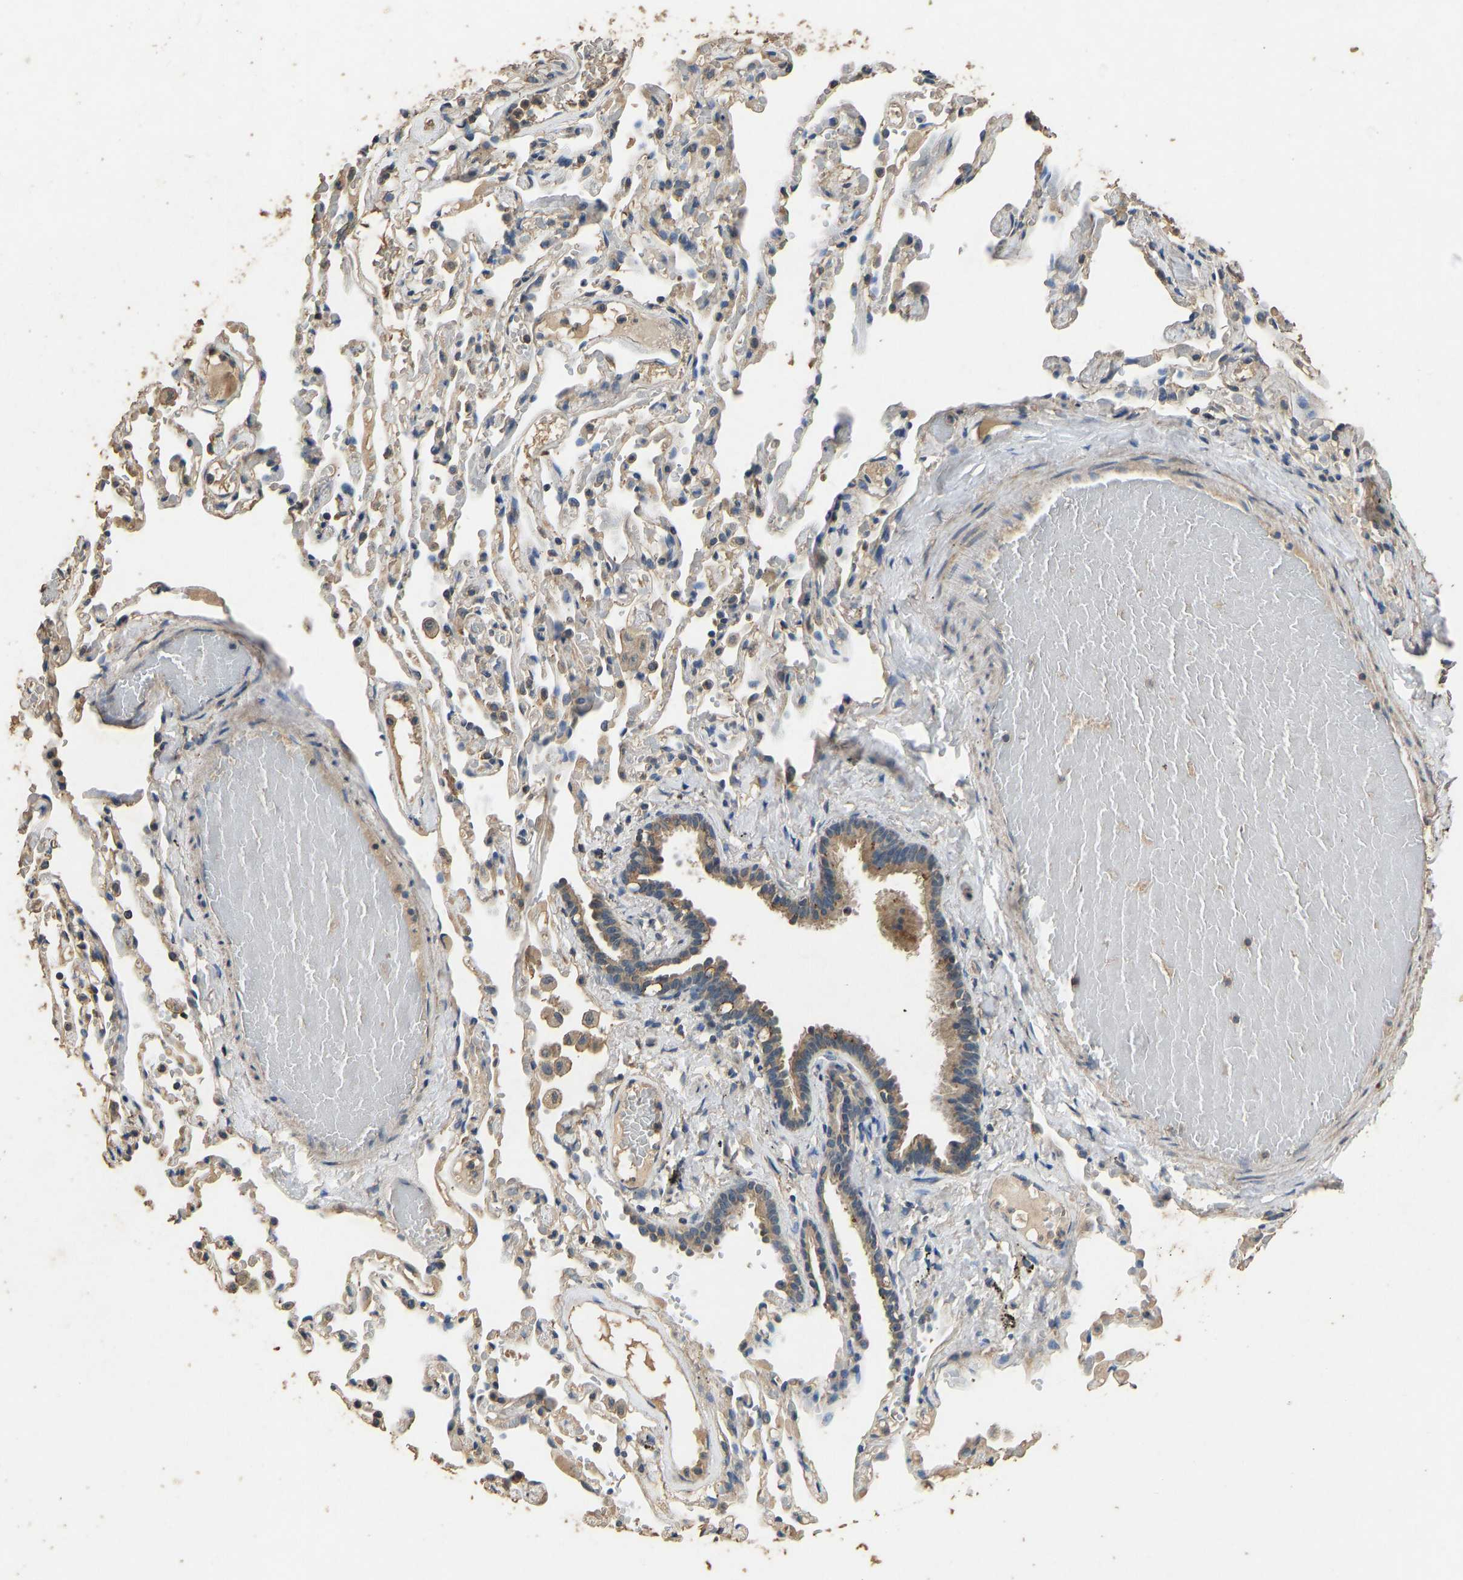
{"staining": {"intensity": "moderate", "quantity": ">75%", "location": "cytoplasmic/membranous"}, "tissue": "bronchus", "cell_type": "Respiratory epithelial cells", "image_type": "normal", "snomed": [{"axis": "morphology", "description": "Normal tissue, NOS"}, {"axis": "morphology", "description": "Inflammation, NOS"}, {"axis": "topography", "description": "Cartilage tissue"}, {"axis": "topography", "description": "Lung"}], "caption": "Immunohistochemical staining of benign human bronchus shows medium levels of moderate cytoplasmic/membranous expression in about >75% of respiratory epithelial cells.", "gene": "CIDEC", "patient": {"sex": "male", "age": 71}}